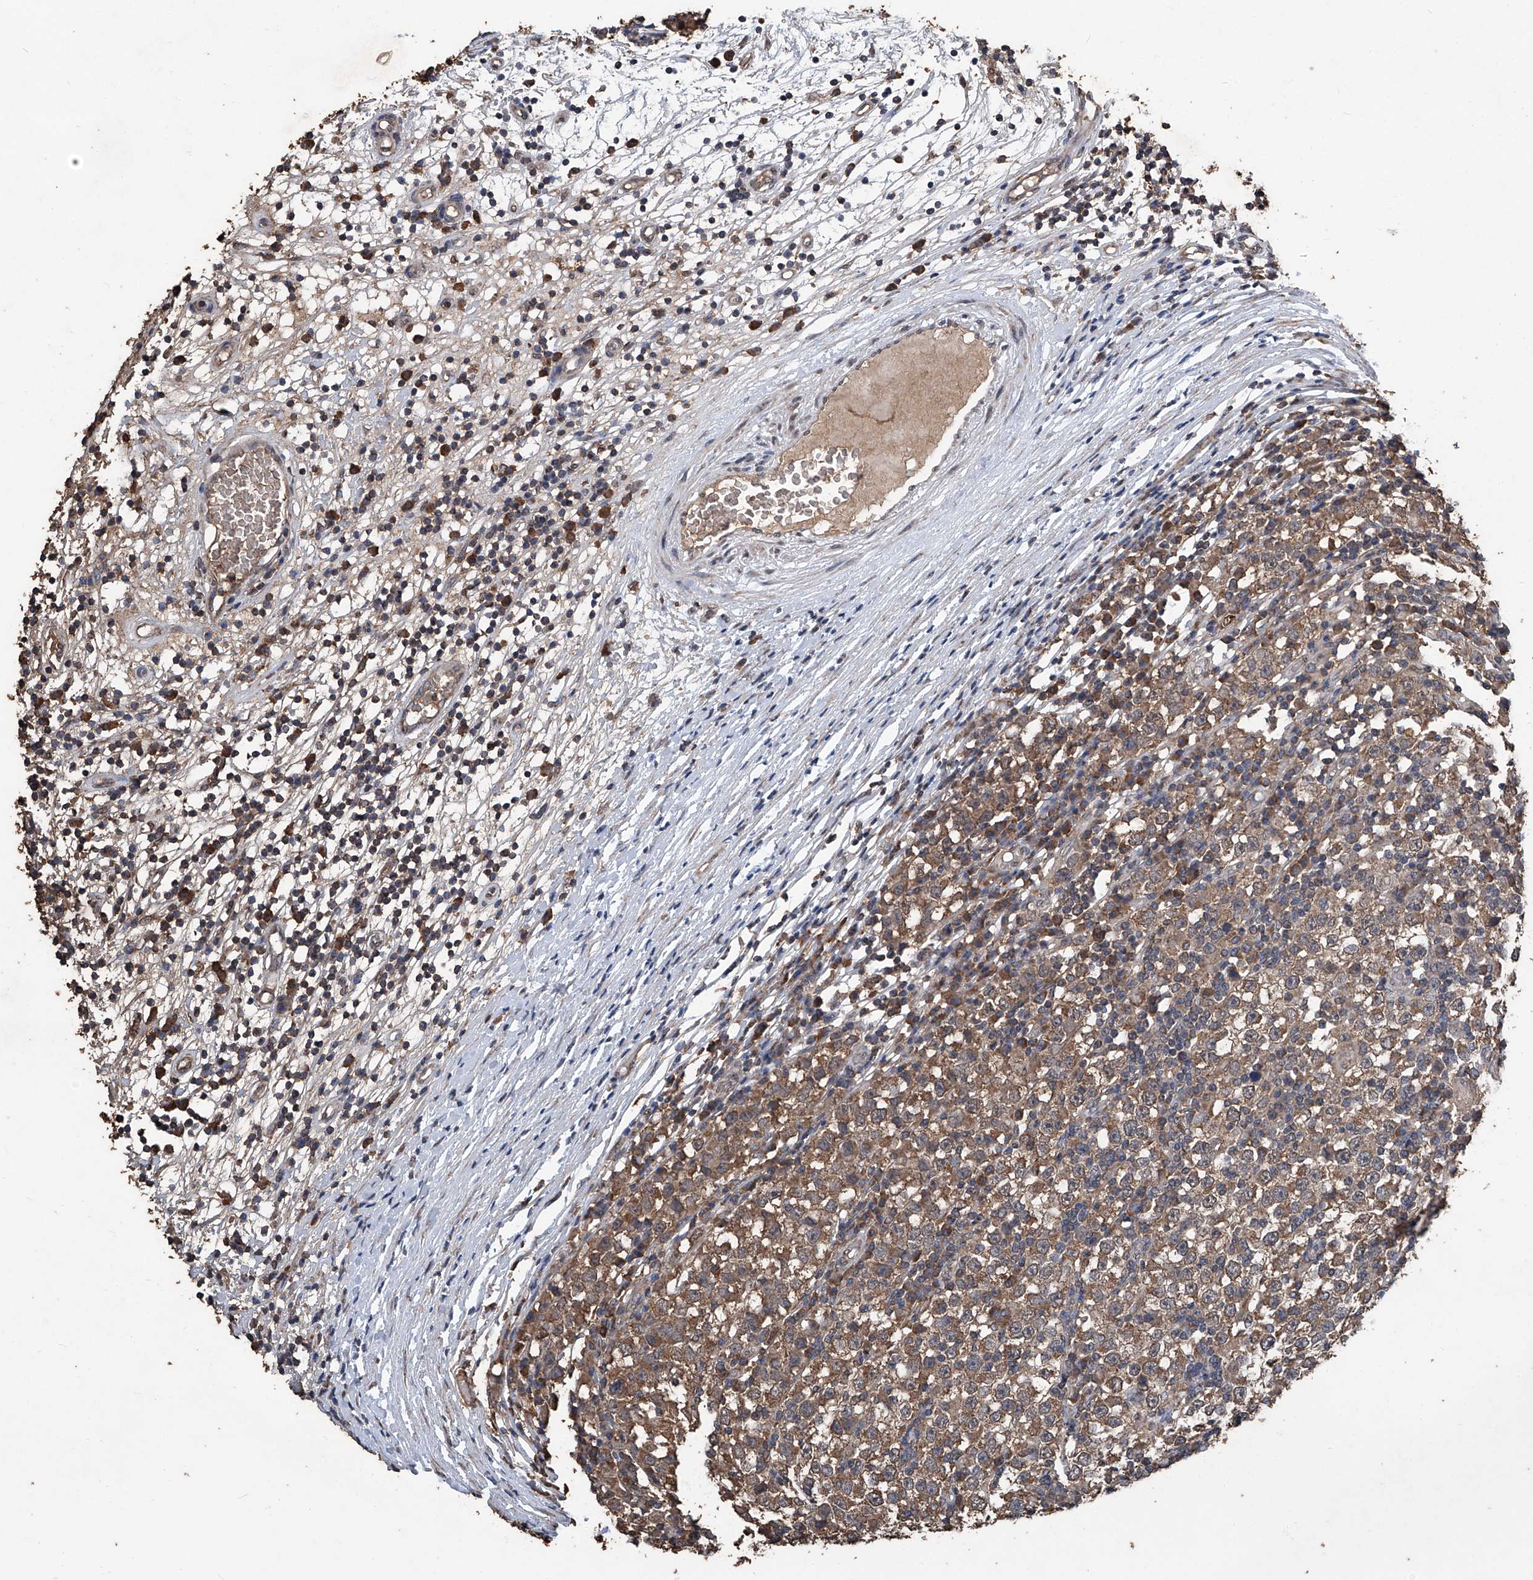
{"staining": {"intensity": "moderate", "quantity": ">75%", "location": "cytoplasmic/membranous"}, "tissue": "testis cancer", "cell_type": "Tumor cells", "image_type": "cancer", "snomed": [{"axis": "morphology", "description": "Seminoma, NOS"}, {"axis": "topography", "description": "Testis"}], "caption": "Immunohistochemical staining of human seminoma (testis) displays medium levels of moderate cytoplasmic/membranous protein expression in about >75% of tumor cells. (Brightfield microscopy of DAB IHC at high magnification).", "gene": "STARD7", "patient": {"sex": "male", "age": 65}}